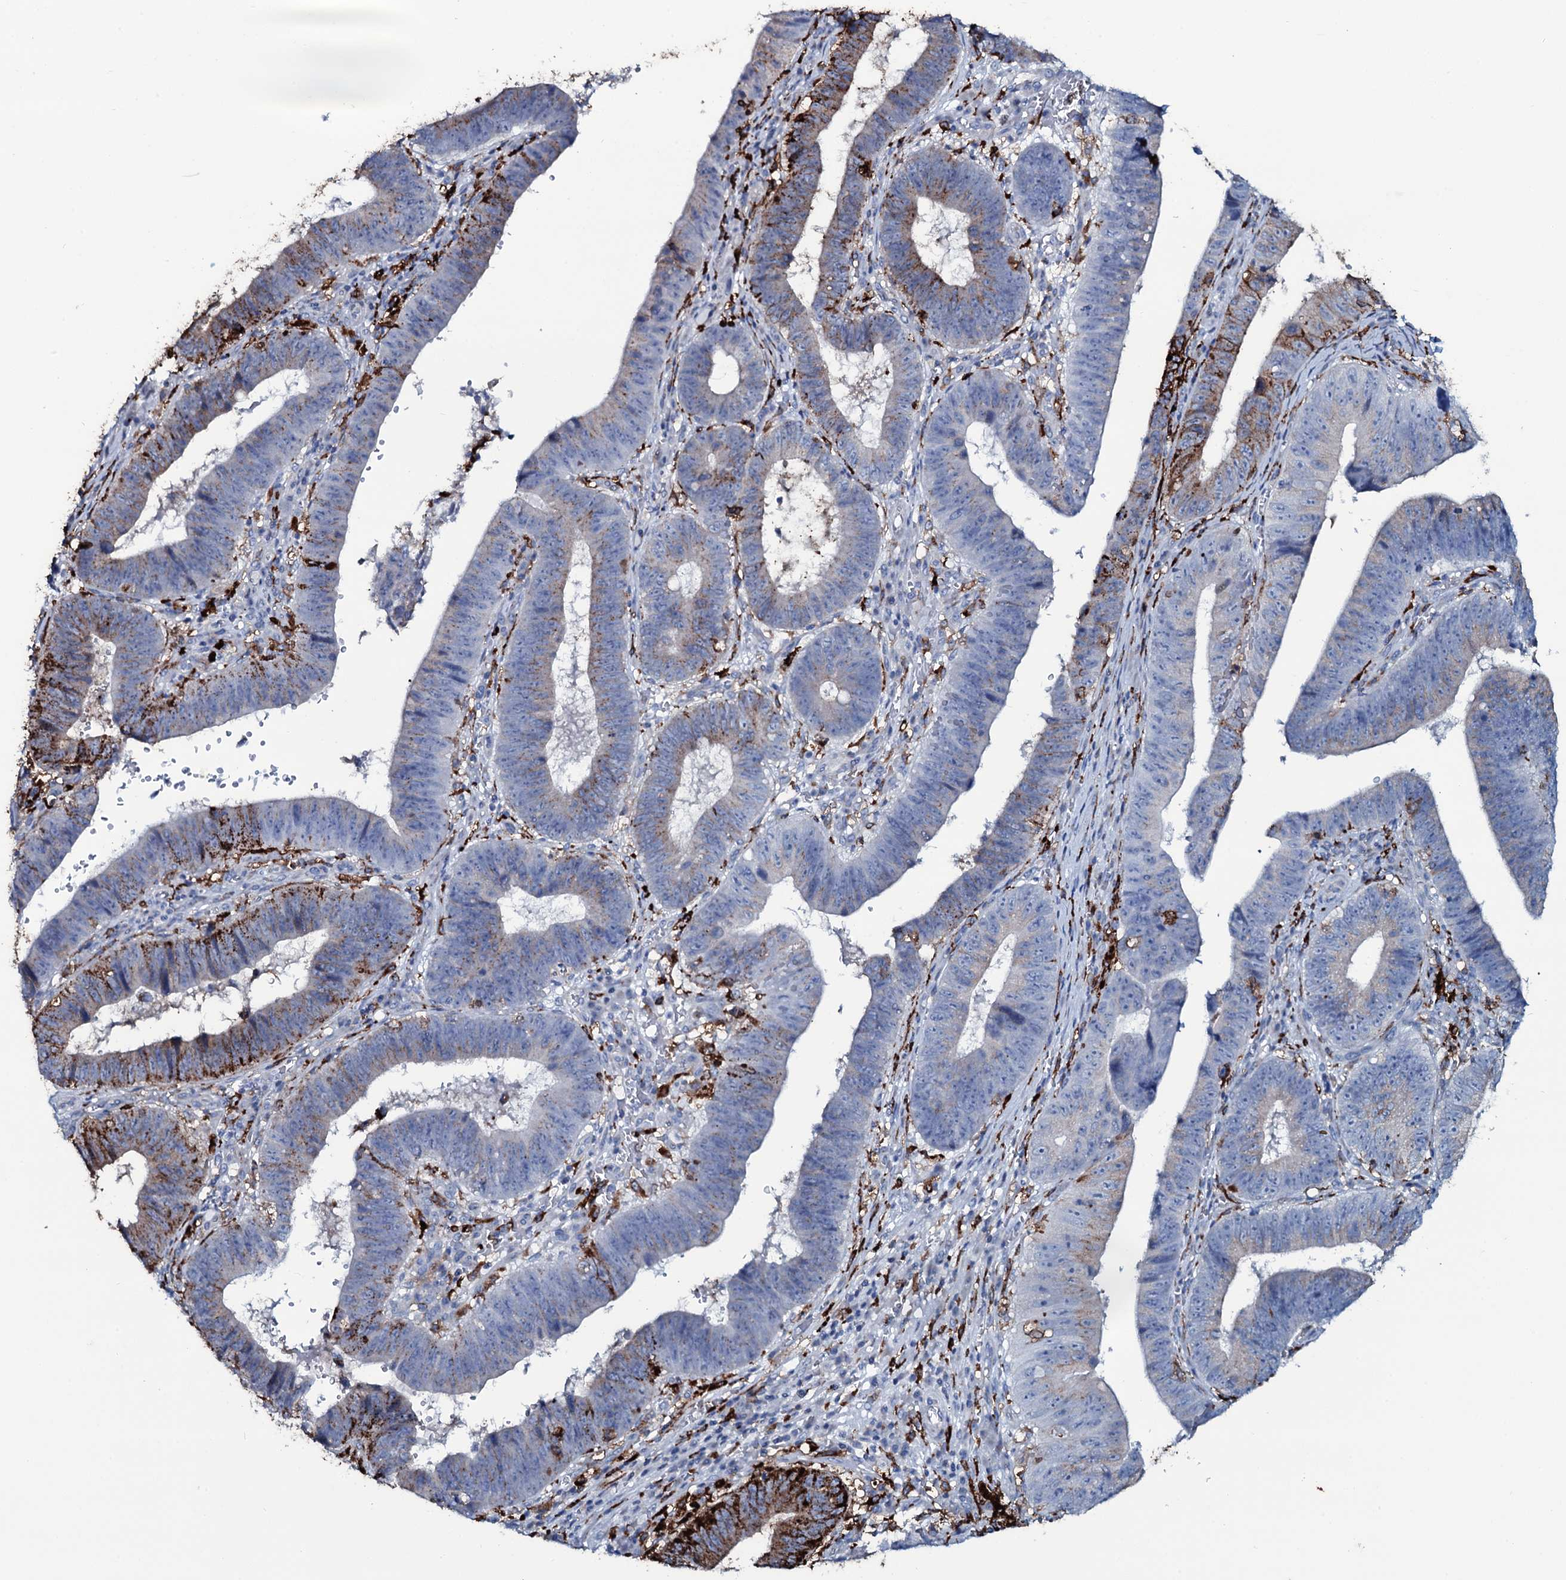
{"staining": {"intensity": "strong", "quantity": "<25%", "location": "cytoplasmic/membranous"}, "tissue": "stomach cancer", "cell_type": "Tumor cells", "image_type": "cancer", "snomed": [{"axis": "morphology", "description": "Adenocarcinoma, NOS"}, {"axis": "topography", "description": "Stomach"}], "caption": "DAB (3,3'-diaminobenzidine) immunohistochemical staining of human adenocarcinoma (stomach) exhibits strong cytoplasmic/membranous protein staining in approximately <25% of tumor cells. The protein is shown in brown color, while the nuclei are stained blue.", "gene": "OSBPL2", "patient": {"sex": "male", "age": 59}}